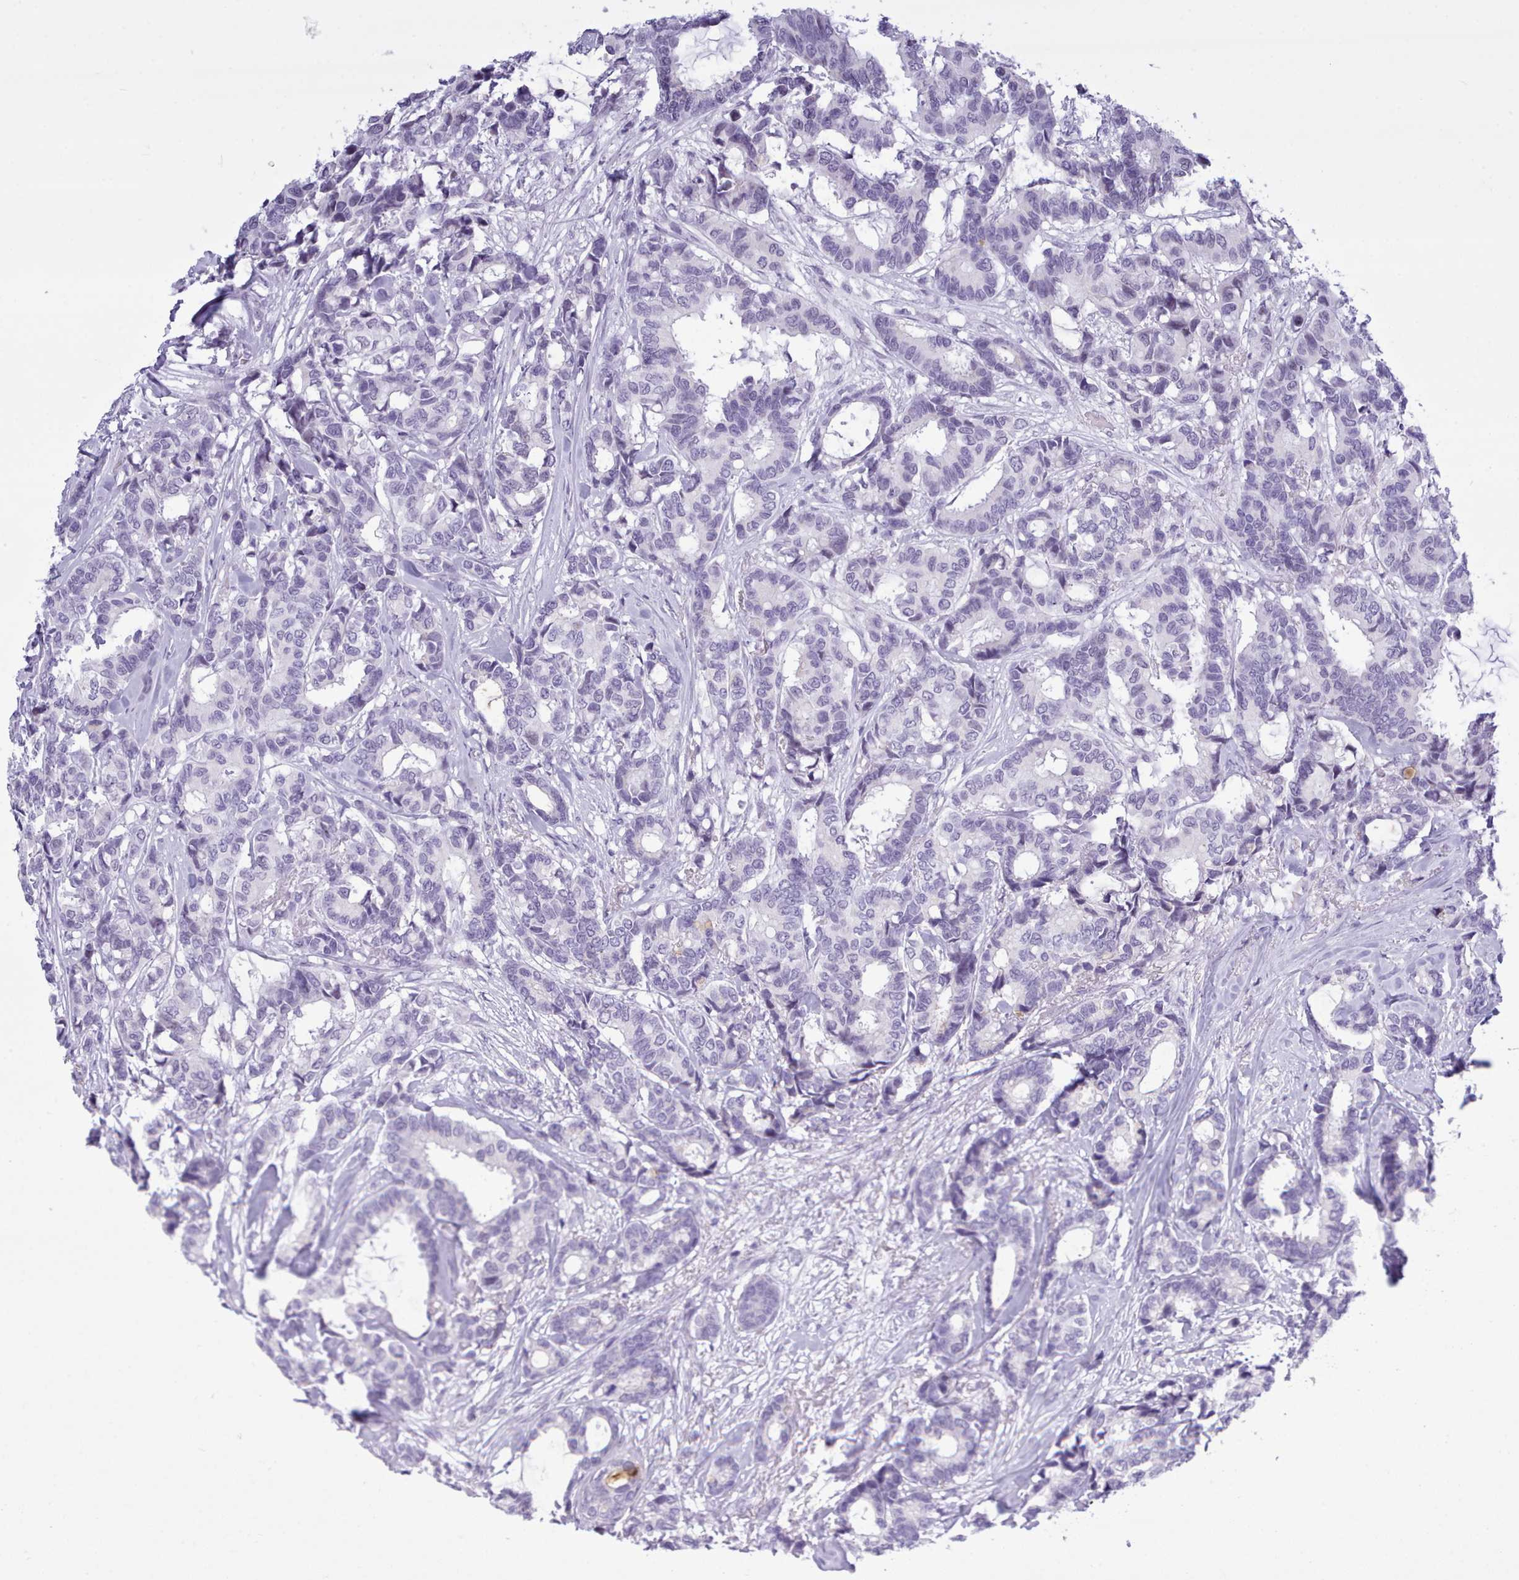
{"staining": {"intensity": "negative", "quantity": "none", "location": "none"}, "tissue": "breast cancer", "cell_type": "Tumor cells", "image_type": "cancer", "snomed": [{"axis": "morphology", "description": "Duct carcinoma"}, {"axis": "topography", "description": "Breast"}], "caption": "DAB (3,3'-diaminobenzidine) immunohistochemical staining of human breast cancer exhibits no significant expression in tumor cells.", "gene": "FBXO48", "patient": {"sex": "female", "age": 87}}